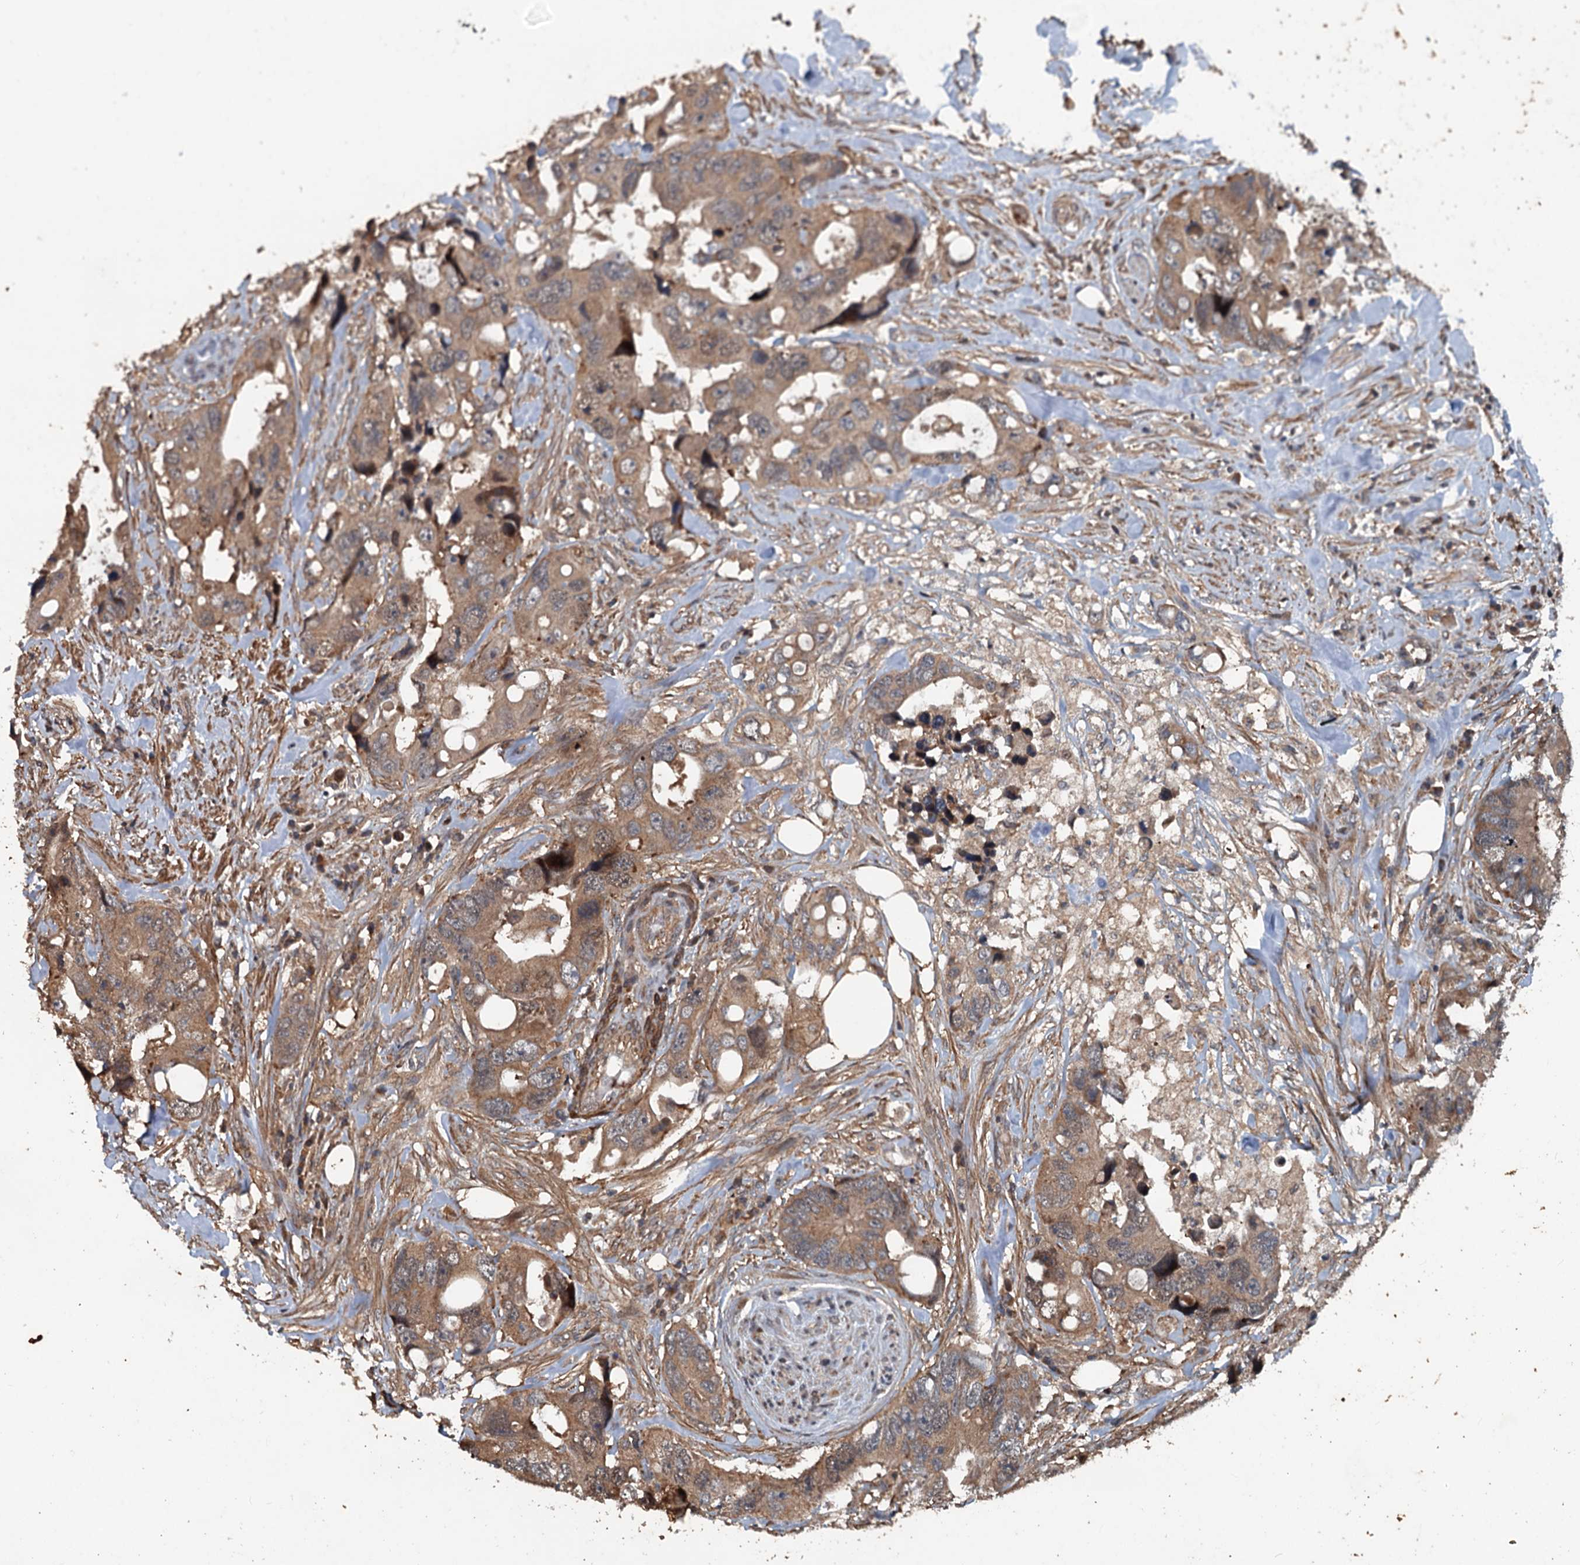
{"staining": {"intensity": "moderate", "quantity": ">75%", "location": "cytoplasmic/membranous"}, "tissue": "colorectal cancer", "cell_type": "Tumor cells", "image_type": "cancer", "snomed": [{"axis": "morphology", "description": "Adenocarcinoma, NOS"}, {"axis": "topography", "description": "Rectum"}], "caption": "Colorectal adenocarcinoma stained with DAB IHC displays medium levels of moderate cytoplasmic/membranous staining in approximately >75% of tumor cells.", "gene": "TEDC1", "patient": {"sex": "male", "age": 57}}